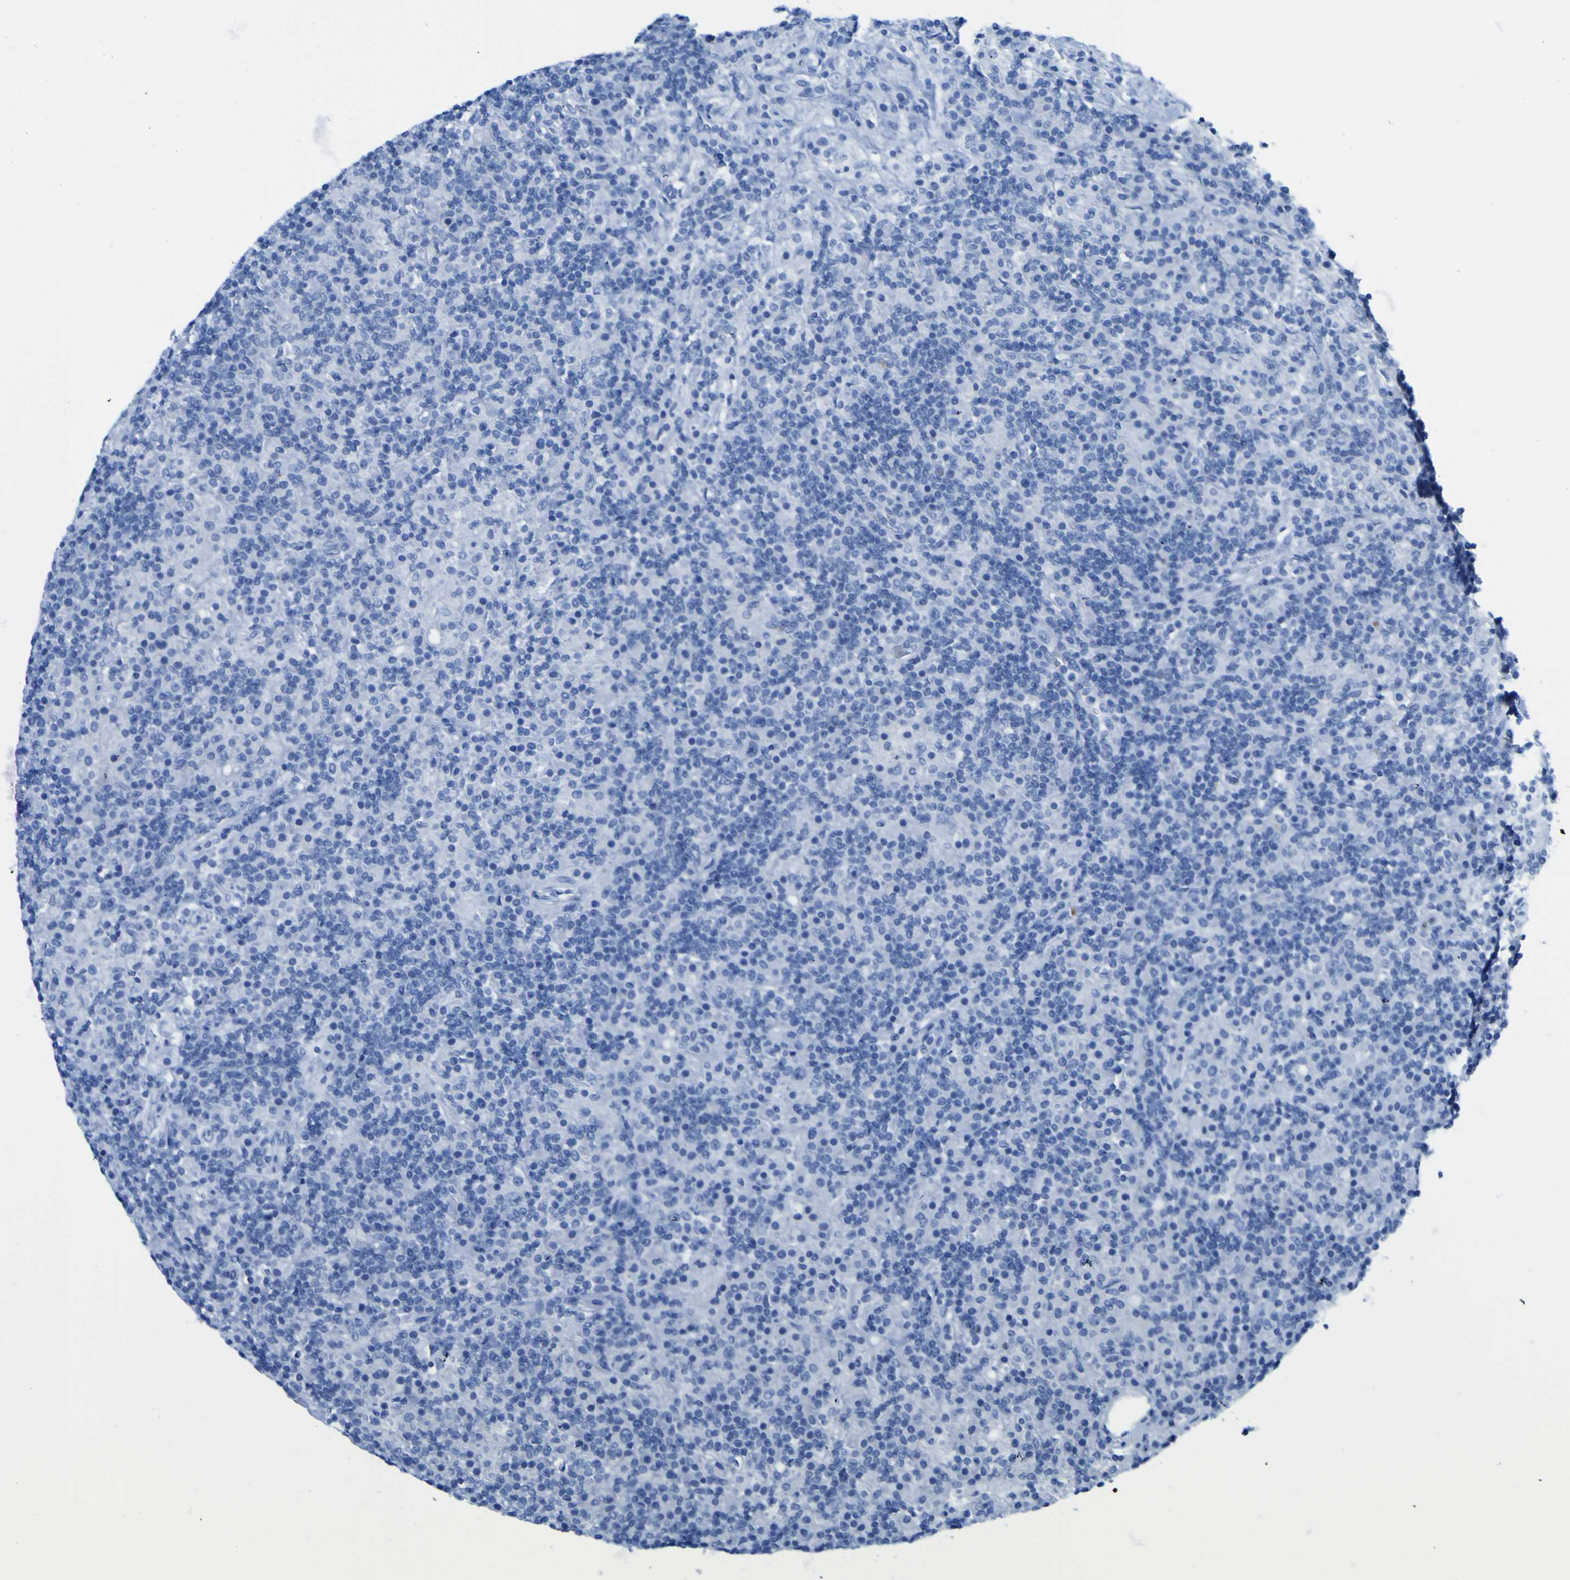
{"staining": {"intensity": "negative", "quantity": "none", "location": "none"}, "tissue": "lymphoma", "cell_type": "Tumor cells", "image_type": "cancer", "snomed": [{"axis": "morphology", "description": "Hodgkin's disease, NOS"}, {"axis": "topography", "description": "Lymph node"}], "caption": "Tumor cells are negative for brown protein staining in Hodgkin's disease. Nuclei are stained in blue.", "gene": "DACH1", "patient": {"sex": "male", "age": 70}}